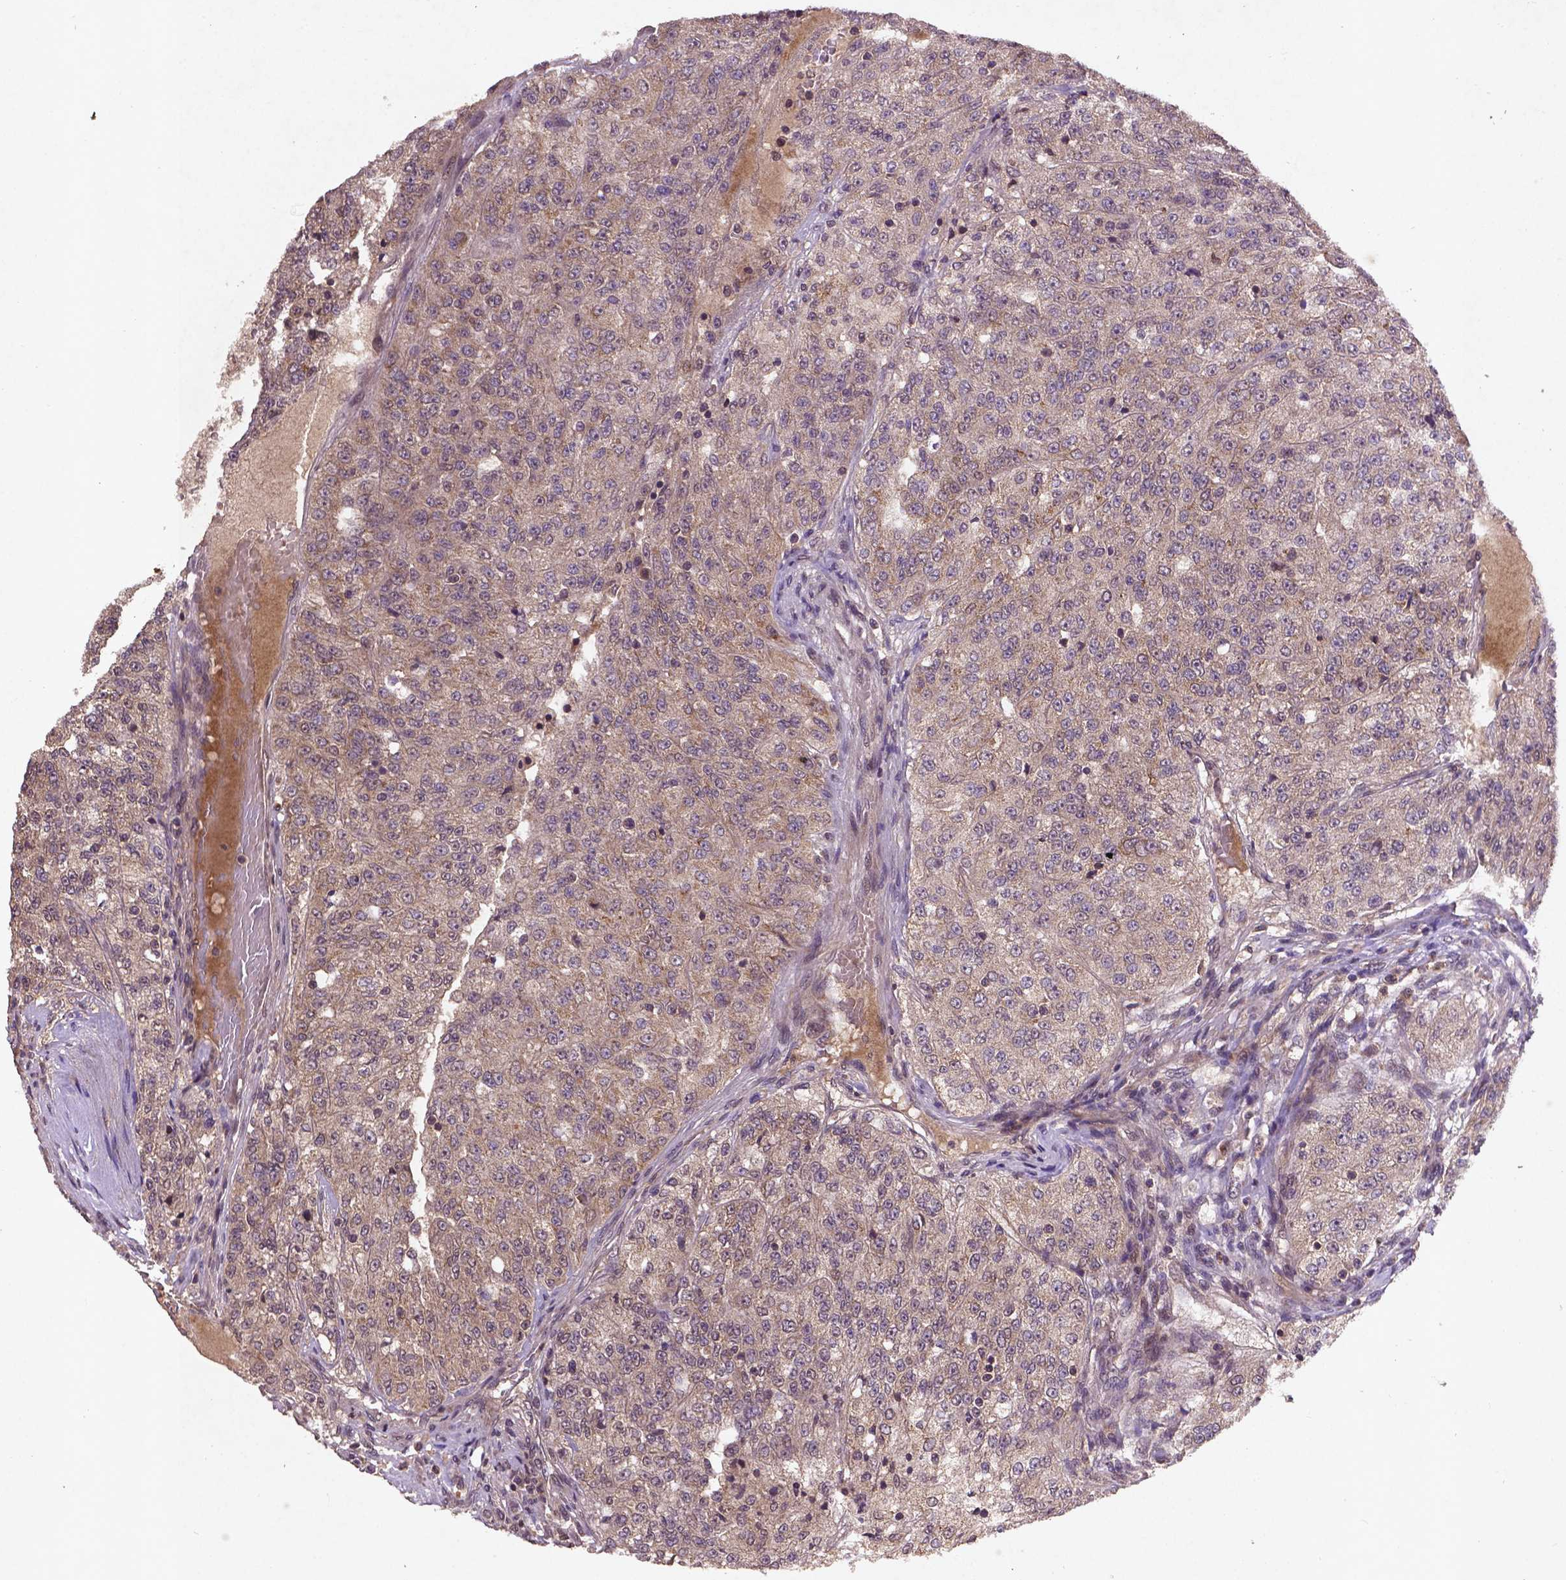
{"staining": {"intensity": "weak", "quantity": ">75%", "location": "cytoplasmic/membranous"}, "tissue": "renal cancer", "cell_type": "Tumor cells", "image_type": "cancer", "snomed": [{"axis": "morphology", "description": "Adenocarcinoma, NOS"}, {"axis": "topography", "description": "Kidney"}], "caption": "Protein expression analysis of renal adenocarcinoma displays weak cytoplasmic/membranous staining in about >75% of tumor cells.", "gene": "NIPAL2", "patient": {"sex": "female", "age": 63}}